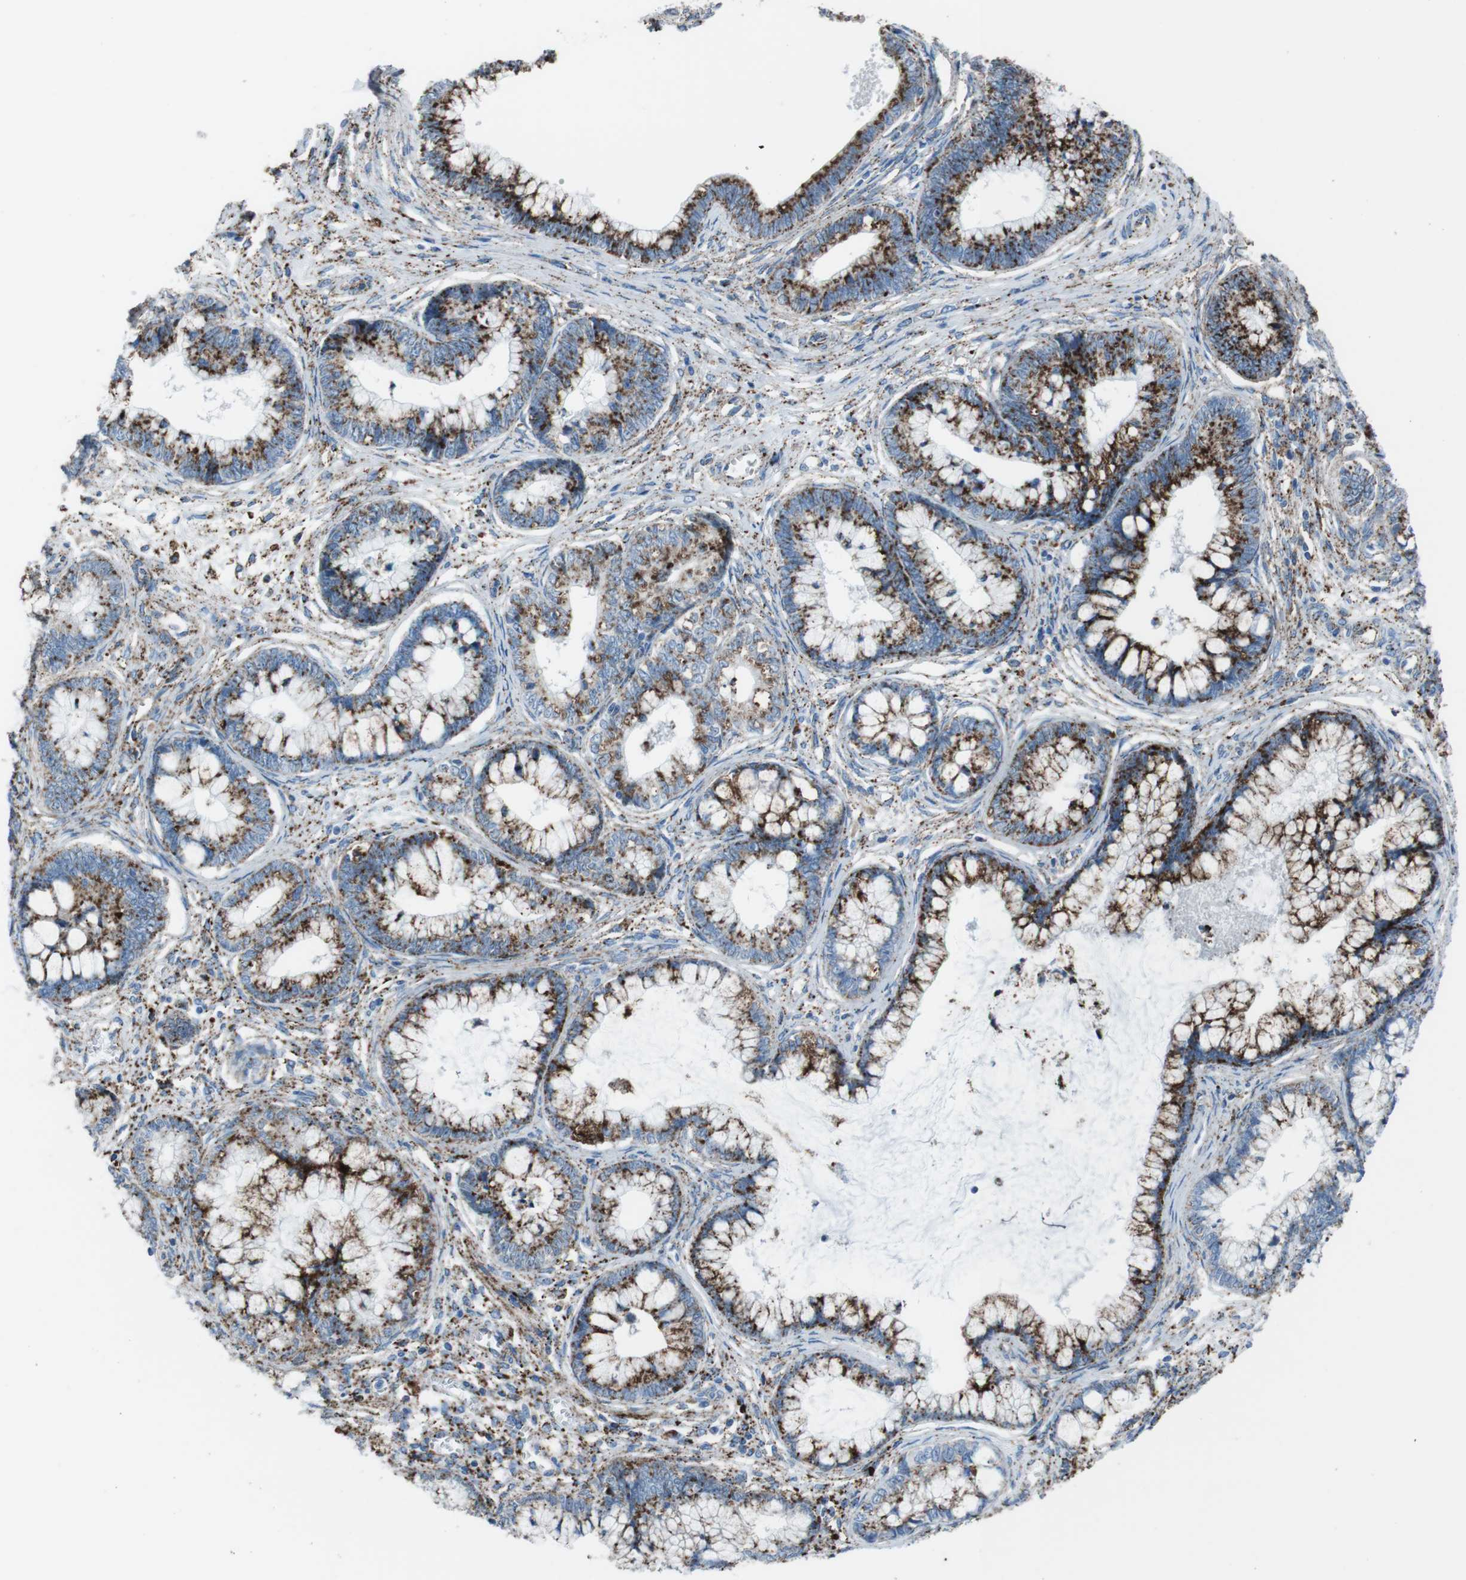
{"staining": {"intensity": "strong", "quantity": ">75%", "location": "cytoplasmic/membranous"}, "tissue": "cervical cancer", "cell_type": "Tumor cells", "image_type": "cancer", "snomed": [{"axis": "morphology", "description": "Adenocarcinoma, NOS"}, {"axis": "topography", "description": "Cervix"}], "caption": "Tumor cells demonstrate strong cytoplasmic/membranous staining in approximately >75% of cells in adenocarcinoma (cervical). (IHC, brightfield microscopy, high magnification).", "gene": "SCARB2", "patient": {"sex": "female", "age": 44}}